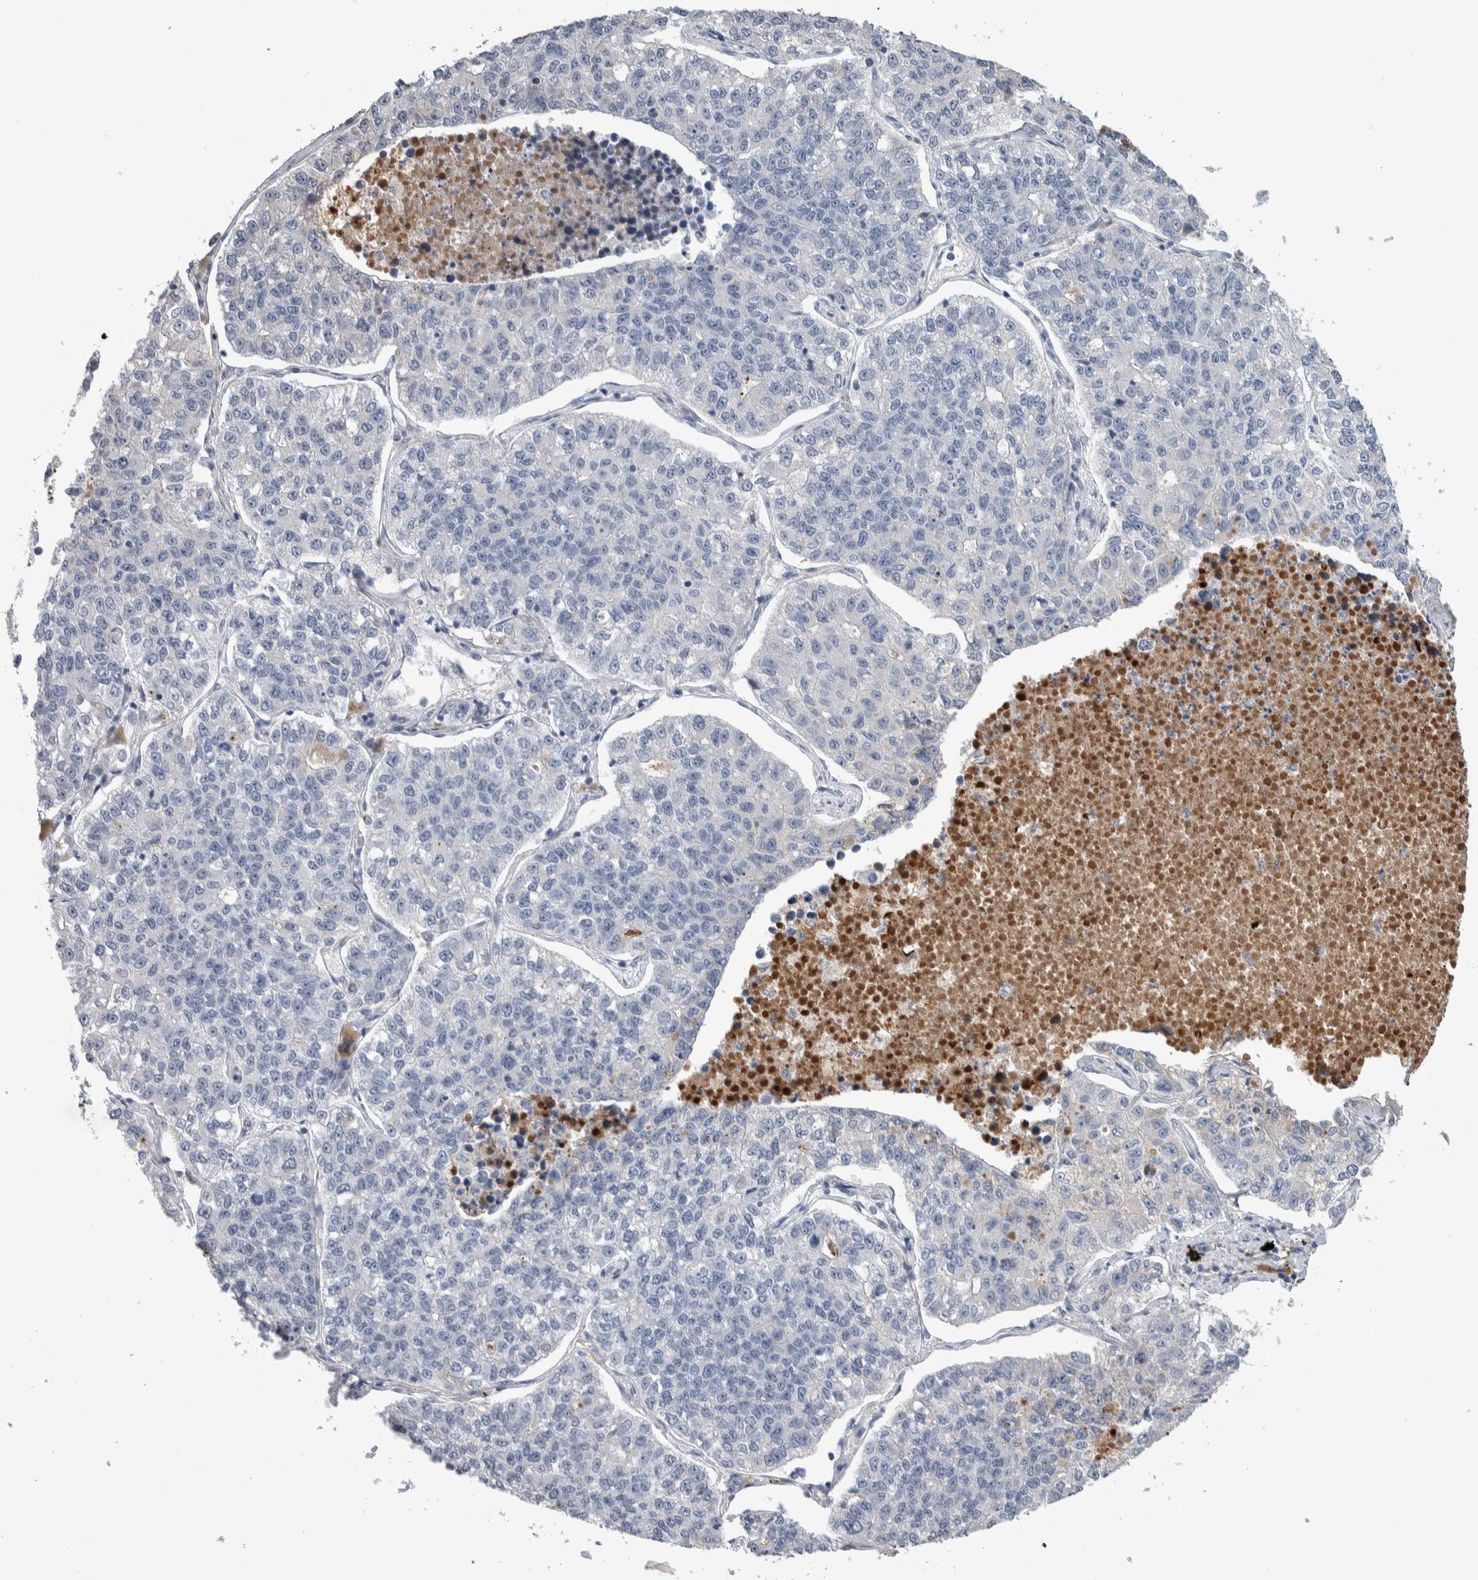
{"staining": {"intensity": "negative", "quantity": "none", "location": "none"}, "tissue": "lung cancer", "cell_type": "Tumor cells", "image_type": "cancer", "snomed": [{"axis": "morphology", "description": "Adenocarcinoma, NOS"}, {"axis": "topography", "description": "Lung"}], "caption": "The immunohistochemistry histopathology image has no significant staining in tumor cells of lung adenocarcinoma tissue. Nuclei are stained in blue.", "gene": "TMEM102", "patient": {"sex": "male", "age": 49}}